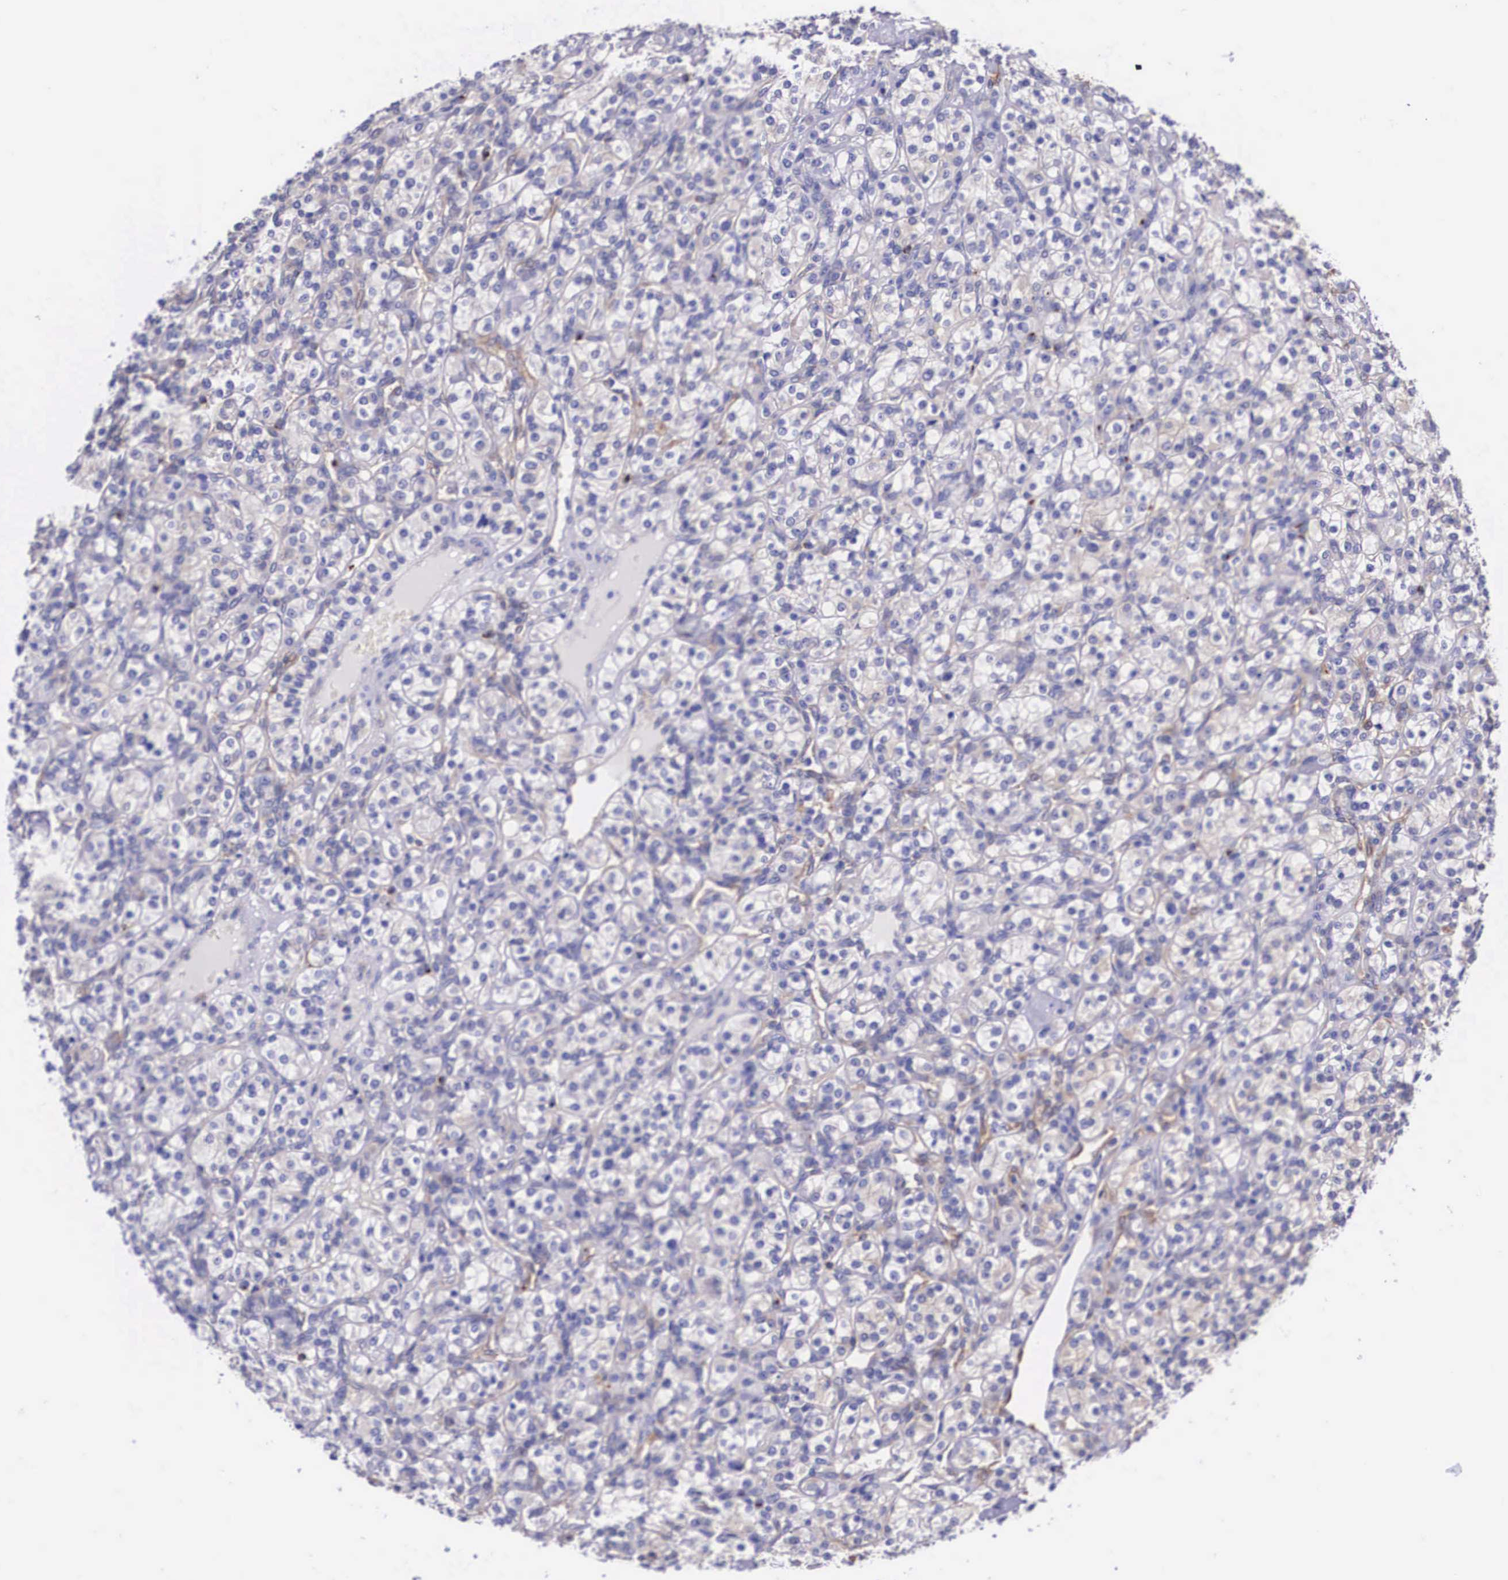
{"staining": {"intensity": "moderate", "quantity": "<25%", "location": "cytoplasmic/membranous"}, "tissue": "renal cancer", "cell_type": "Tumor cells", "image_type": "cancer", "snomed": [{"axis": "morphology", "description": "Adenocarcinoma, NOS"}, {"axis": "topography", "description": "Kidney"}], "caption": "Renal cancer was stained to show a protein in brown. There is low levels of moderate cytoplasmic/membranous positivity in approximately <25% of tumor cells.", "gene": "BCAR1", "patient": {"sex": "male", "age": 77}}